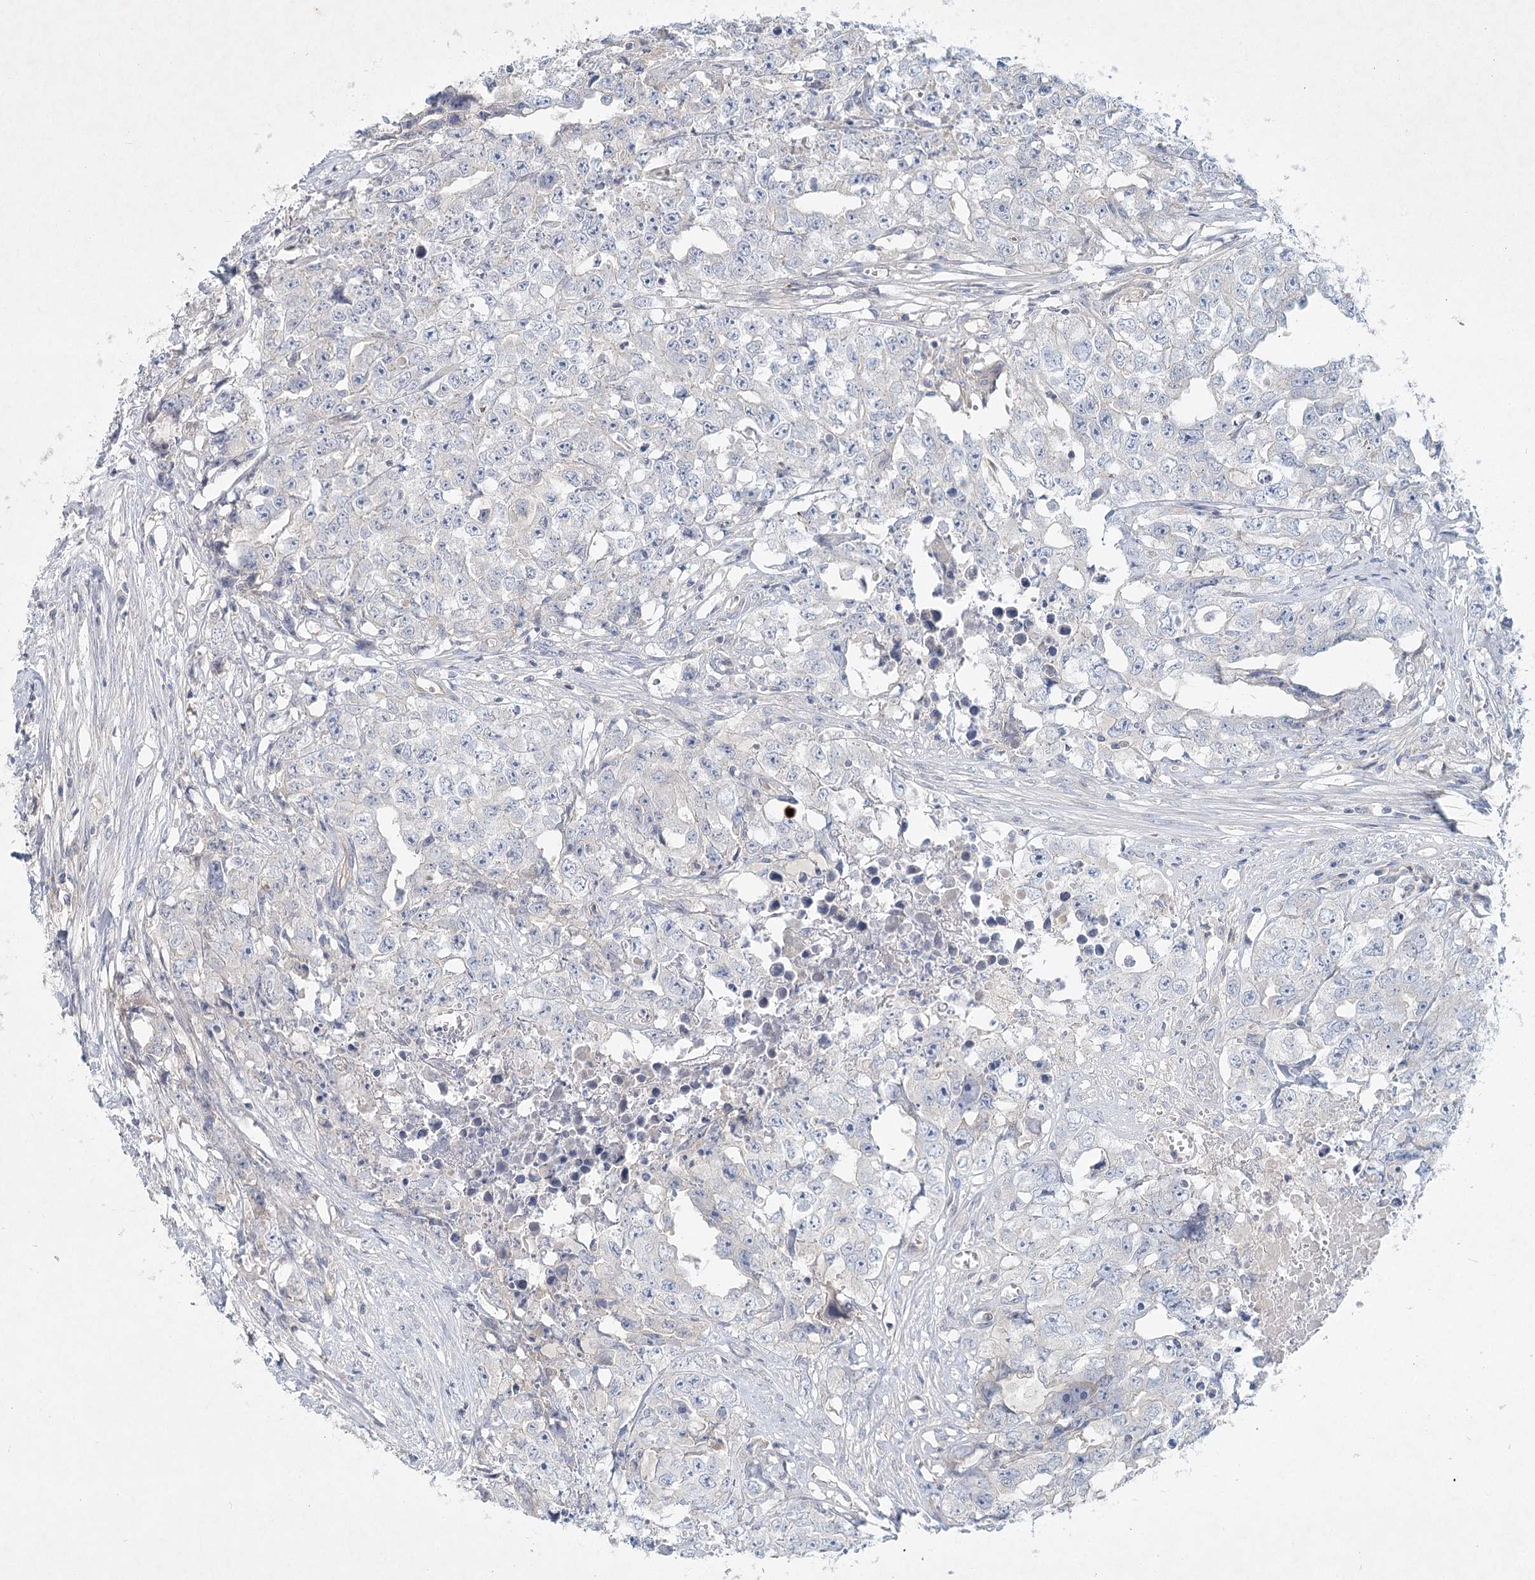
{"staining": {"intensity": "negative", "quantity": "none", "location": "none"}, "tissue": "testis cancer", "cell_type": "Tumor cells", "image_type": "cancer", "snomed": [{"axis": "morphology", "description": "Seminoma, NOS"}, {"axis": "morphology", "description": "Carcinoma, Embryonal, NOS"}, {"axis": "topography", "description": "Testis"}], "caption": "This is an immunohistochemistry (IHC) image of testis cancer (embryonal carcinoma). There is no positivity in tumor cells.", "gene": "DNMBP", "patient": {"sex": "male", "age": 43}}